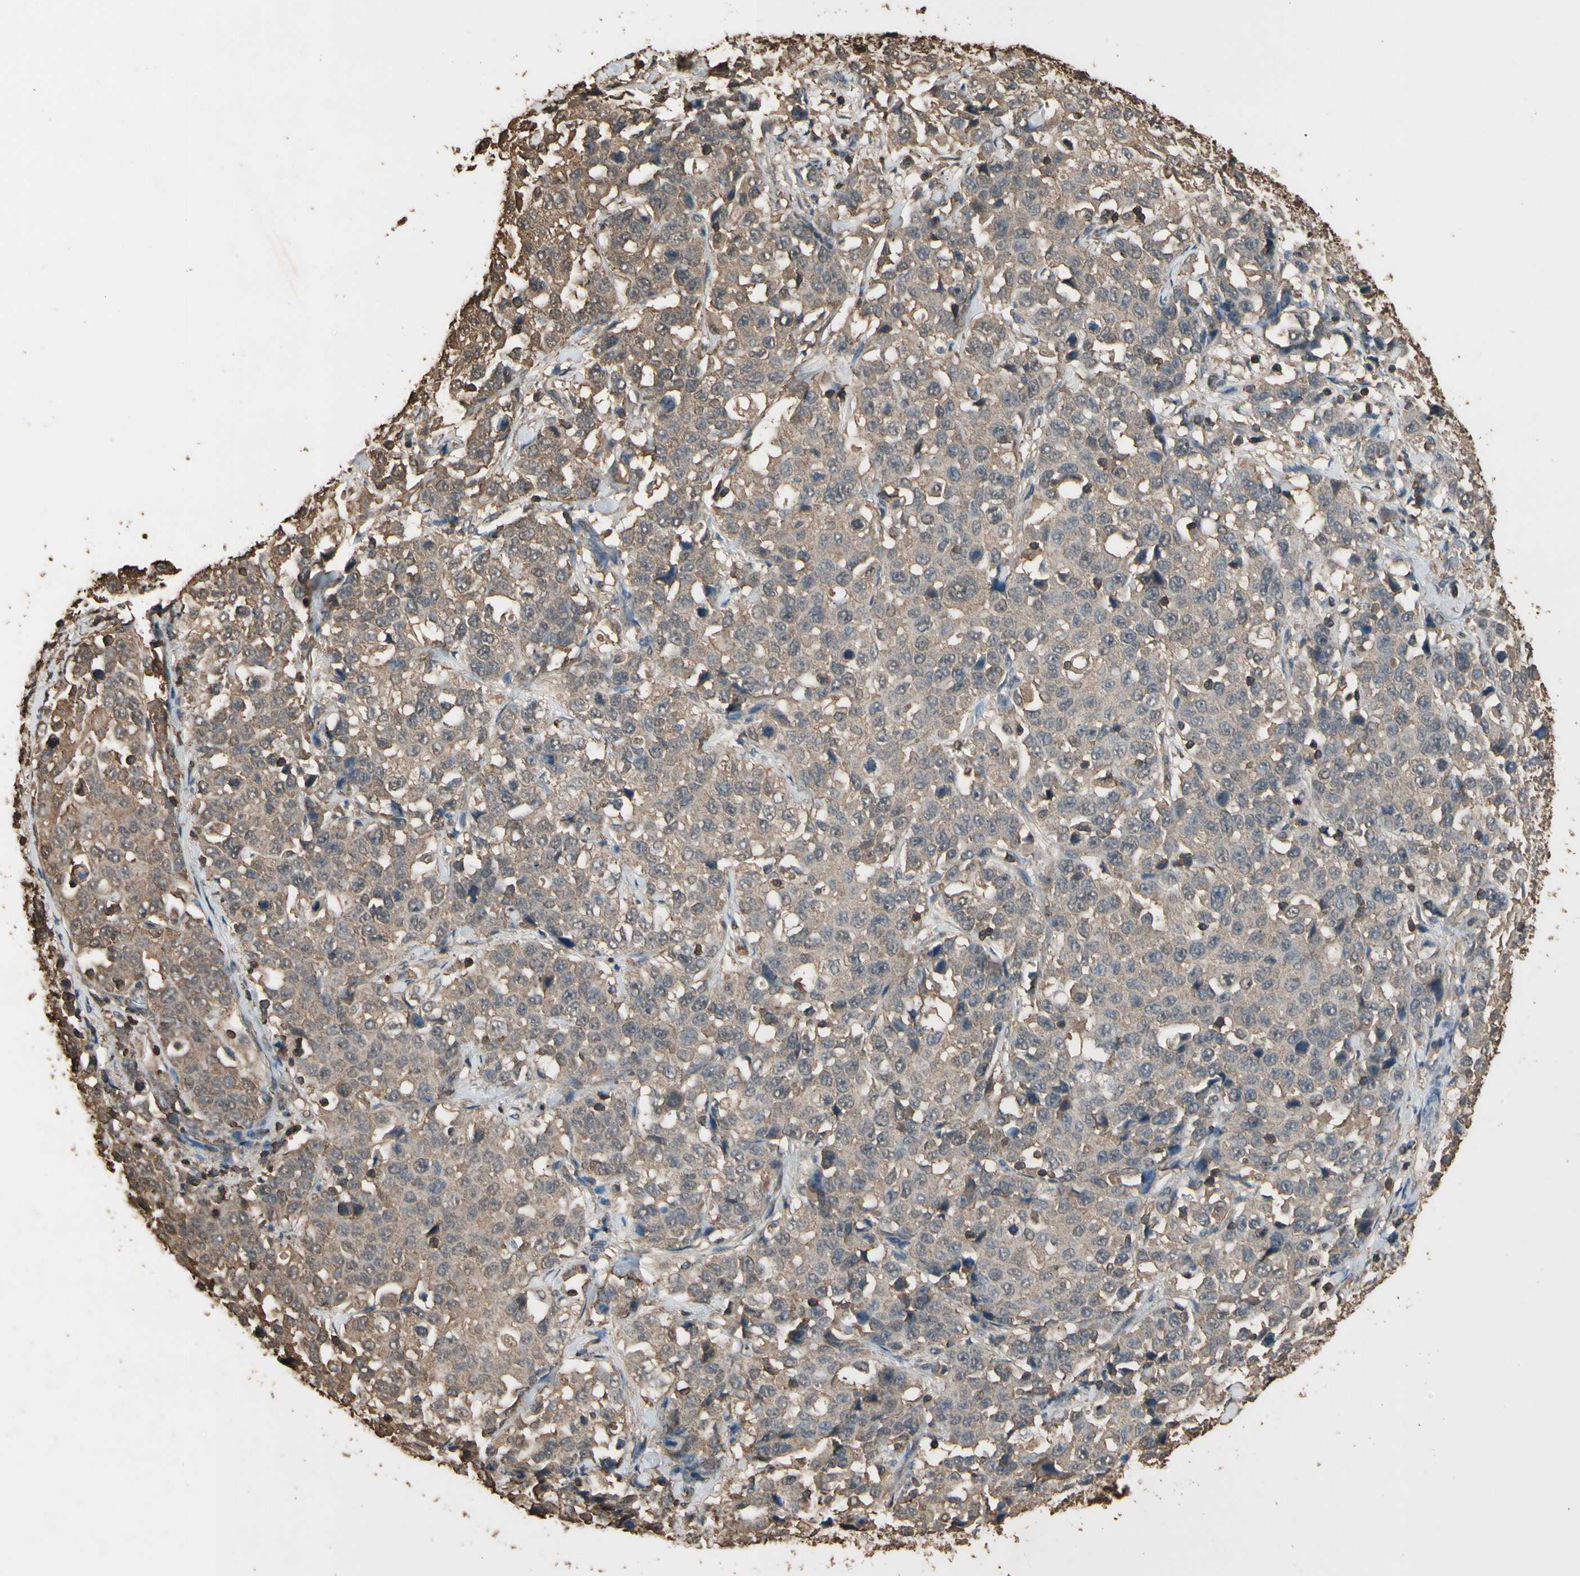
{"staining": {"intensity": "weak", "quantity": ">75%", "location": "cytoplasmic/membranous"}, "tissue": "stomach cancer", "cell_type": "Tumor cells", "image_type": "cancer", "snomed": [{"axis": "morphology", "description": "Normal tissue, NOS"}, {"axis": "morphology", "description": "Adenocarcinoma, NOS"}, {"axis": "topography", "description": "Stomach"}], "caption": "Stomach cancer (adenocarcinoma) stained for a protein (brown) reveals weak cytoplasmic/membranous positive expression in about >75% of tumor cells.", "gene": "TNFSF13B", "patient": {"sex": "male", "age": 48}}